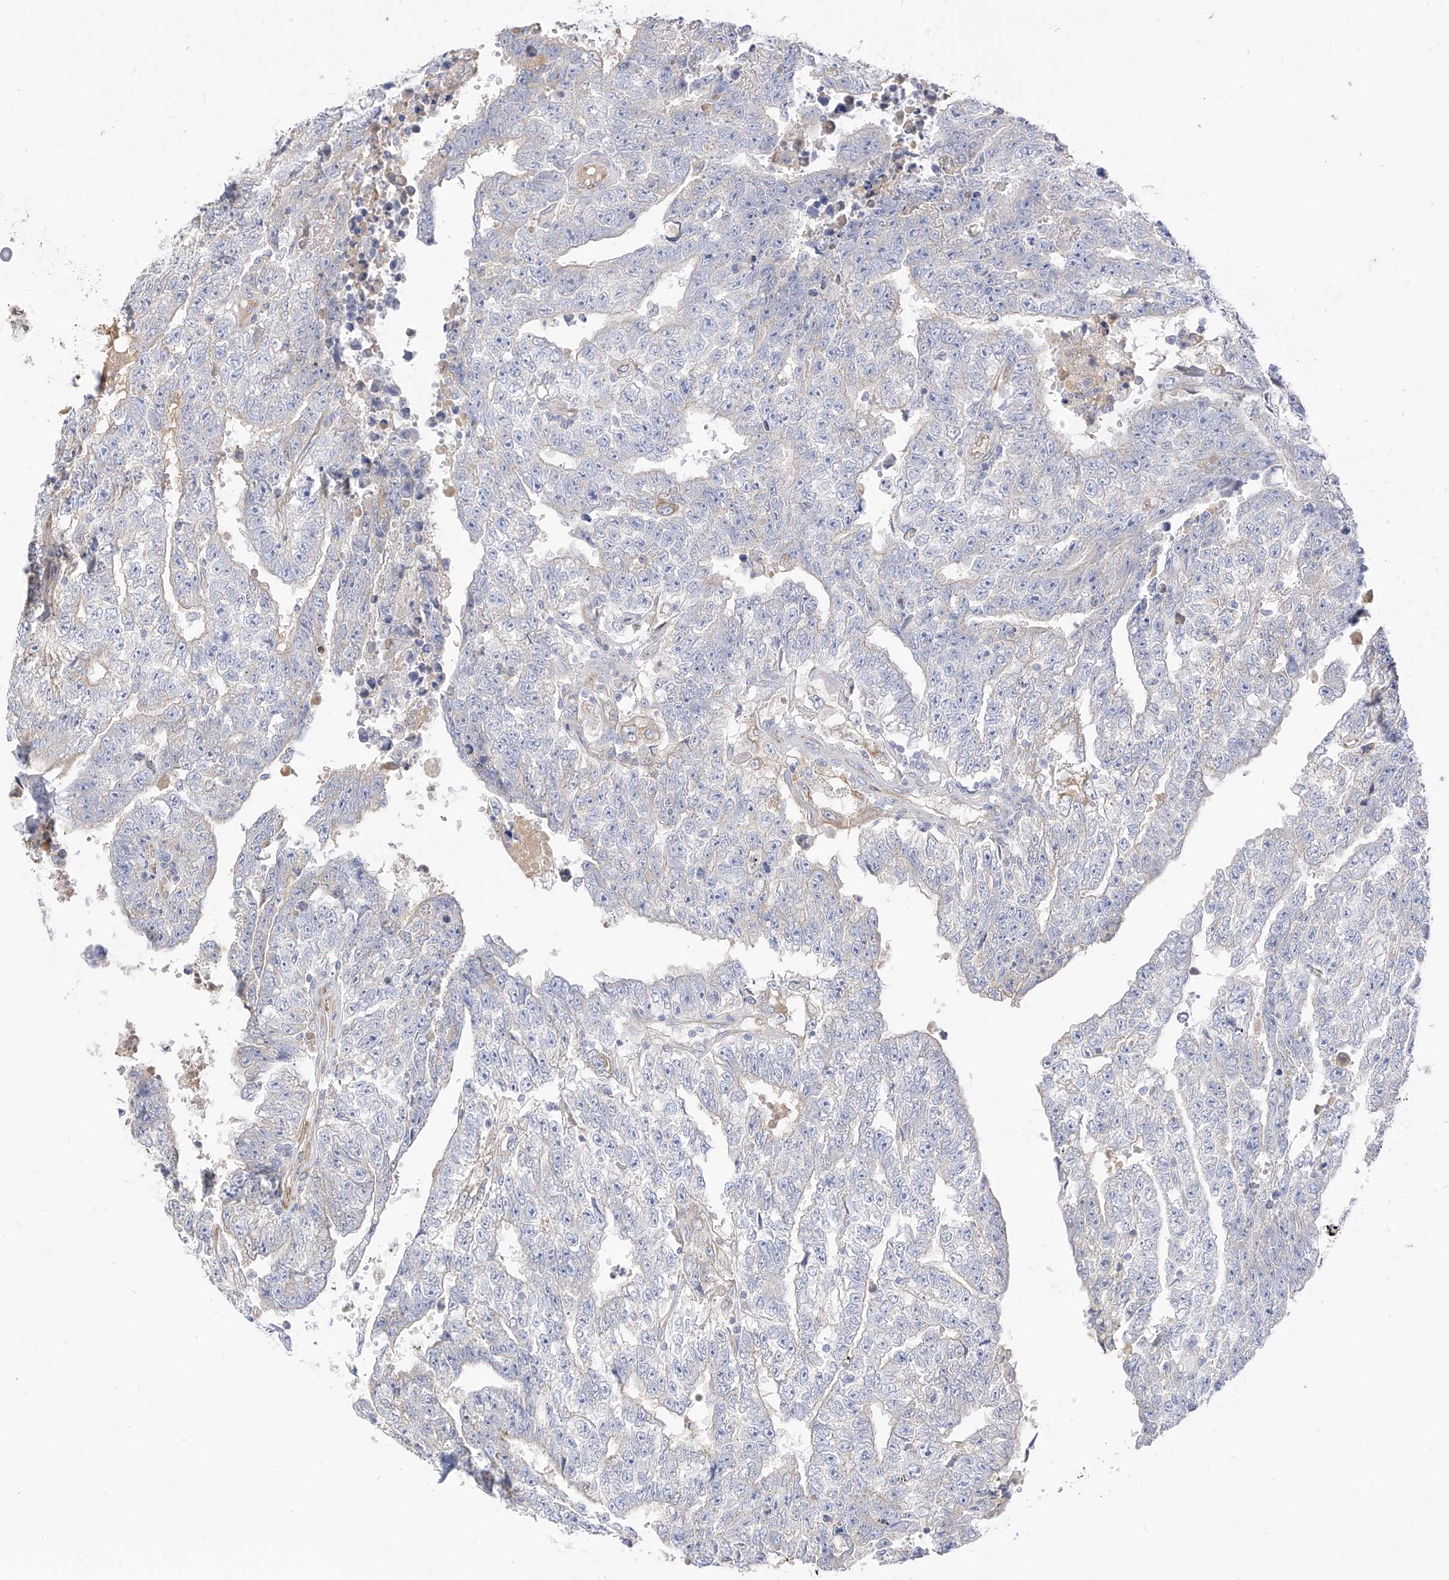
{"staining": {"intensity": "negative", "quantity": "none", "location": "none"}, "tissue": "testis cancer", "cell_type": "Tumor cells", "image_type": "cancer", "snomed": [{"axis": "morphology", "description": "Carcinoma, Embryonal, NOS"}, {"axis": "topography", "description": "Testis"}], "caption": "The image shows no staining of tumor cells in testis cancer. (DAB (3,3'-diaminobenzidine) immunohistochemistry (IHC), high magnification).", "gene": "RASA2", "patient": {"sex": "male", "age": 25}}